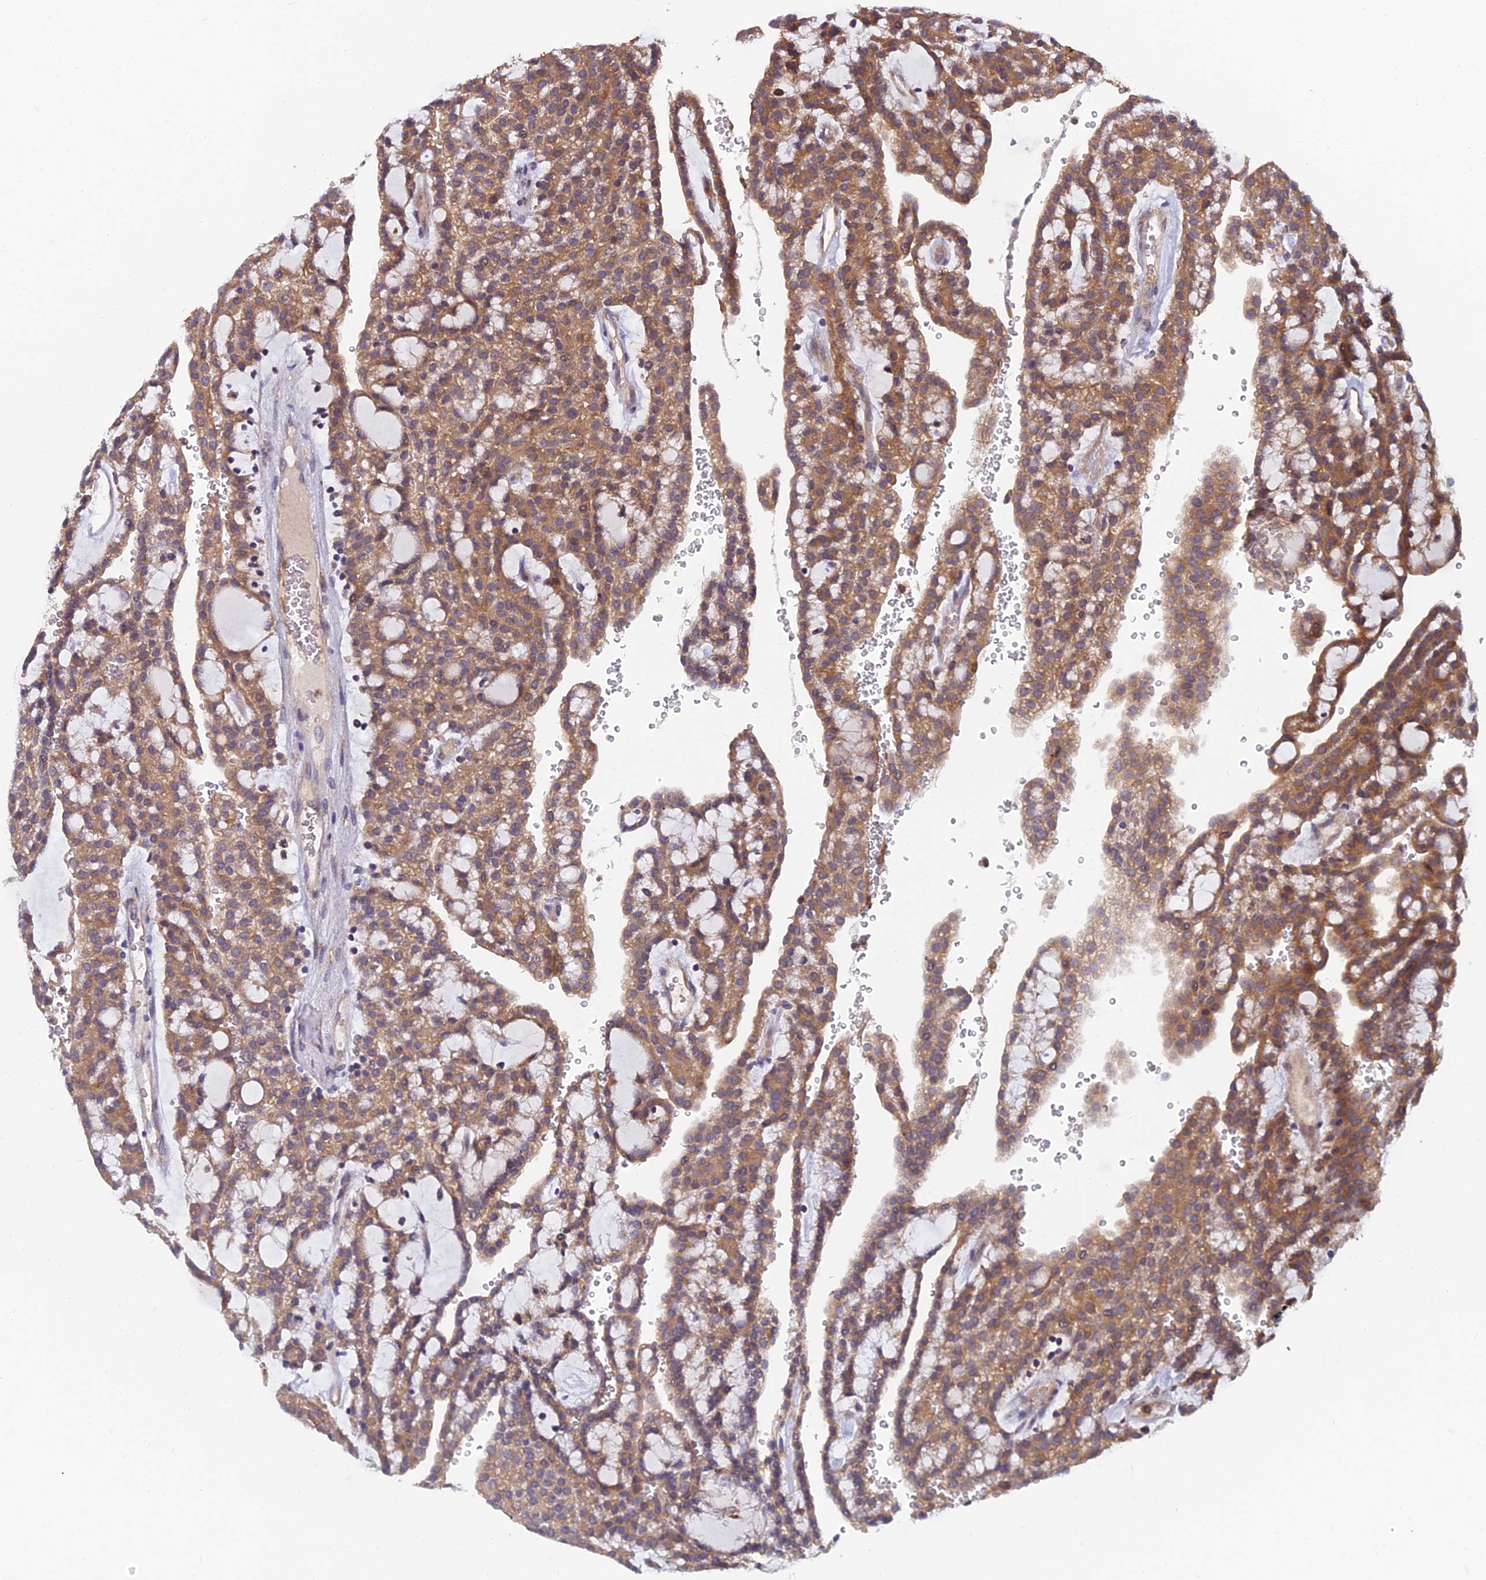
{"staining": {"intensity": "moderate", "quantity": ">75%", "location": "cytoplasmic/membranous"}, "tissue": "renal cancer", "cell_type": "Tumor cells", "image_type": "cancer", "snomed": [{"axis": "morphology", "description": "Adenocarcinoma, NOS"}, {"axis": "topography", "description": "Kidney"}], "caption": "Human adenocarcinoma (renal) stained with a brown dye reveals moderate cytoplasmic/membranous positive staining in about >75% of tumor cells.", "gene": "UMAD1", "patient": {"sex": "male", "age": 63}}